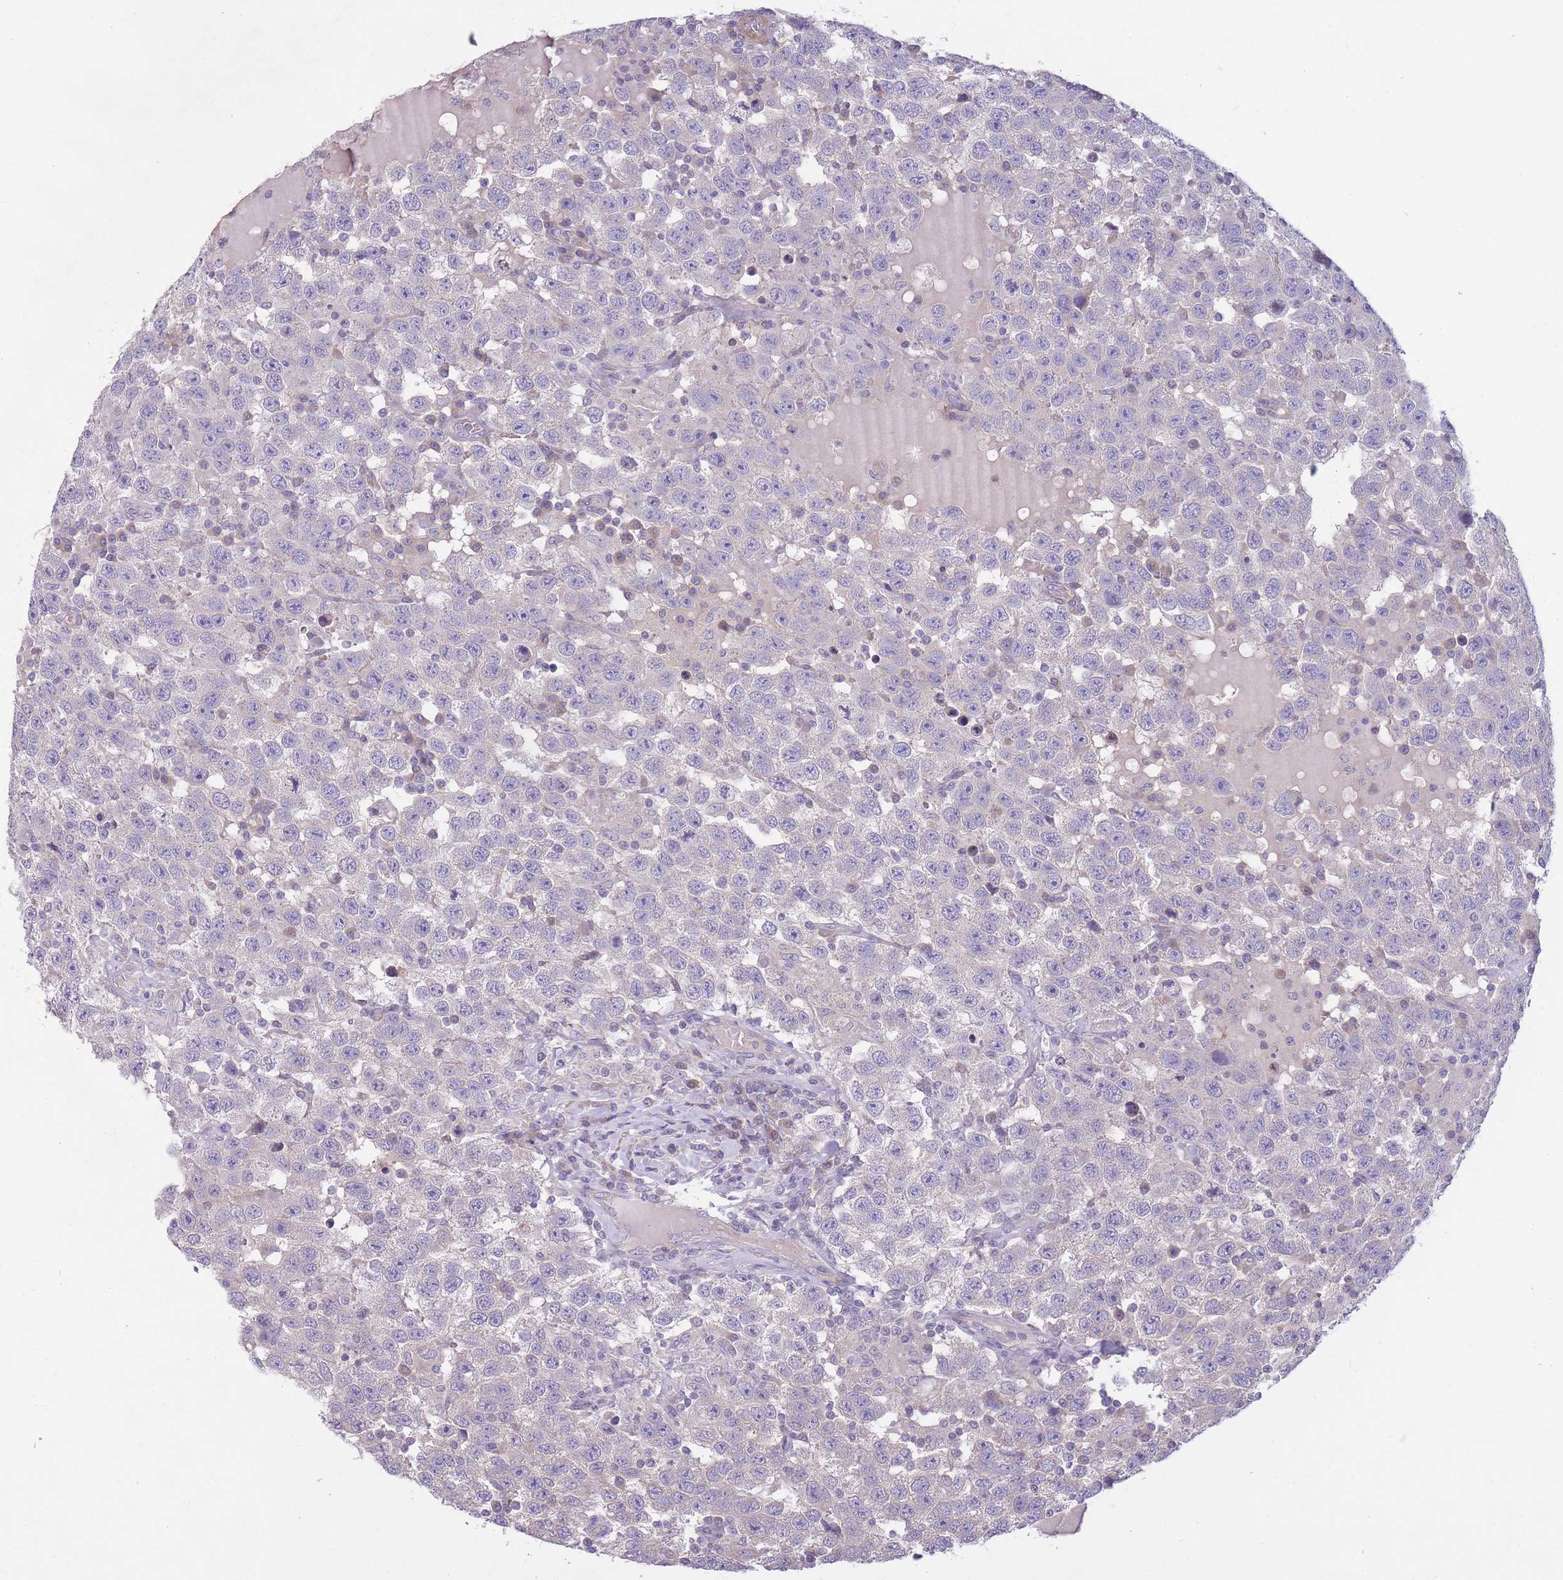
{"staining": {"intensity": "negative", "quantity": "none", "location": "none"}, "tissue": "testis cancer", "cell_type": "Tumor cells", "image_type": "cancer", "snomed": [{"axis": "morphology", "description": "Seminoma, NOS"}, {"axis": "topography", "description": "Testis"}], "caption": "Immunohistochemistry (IHC) histopathology image of neoplastic tissue: seminoma (testis) stained with DAB exhibits no significant protein positivity in tumor cells.", "gene": "PNPLA5", "patient": {"sex": "male", "age": 41}}